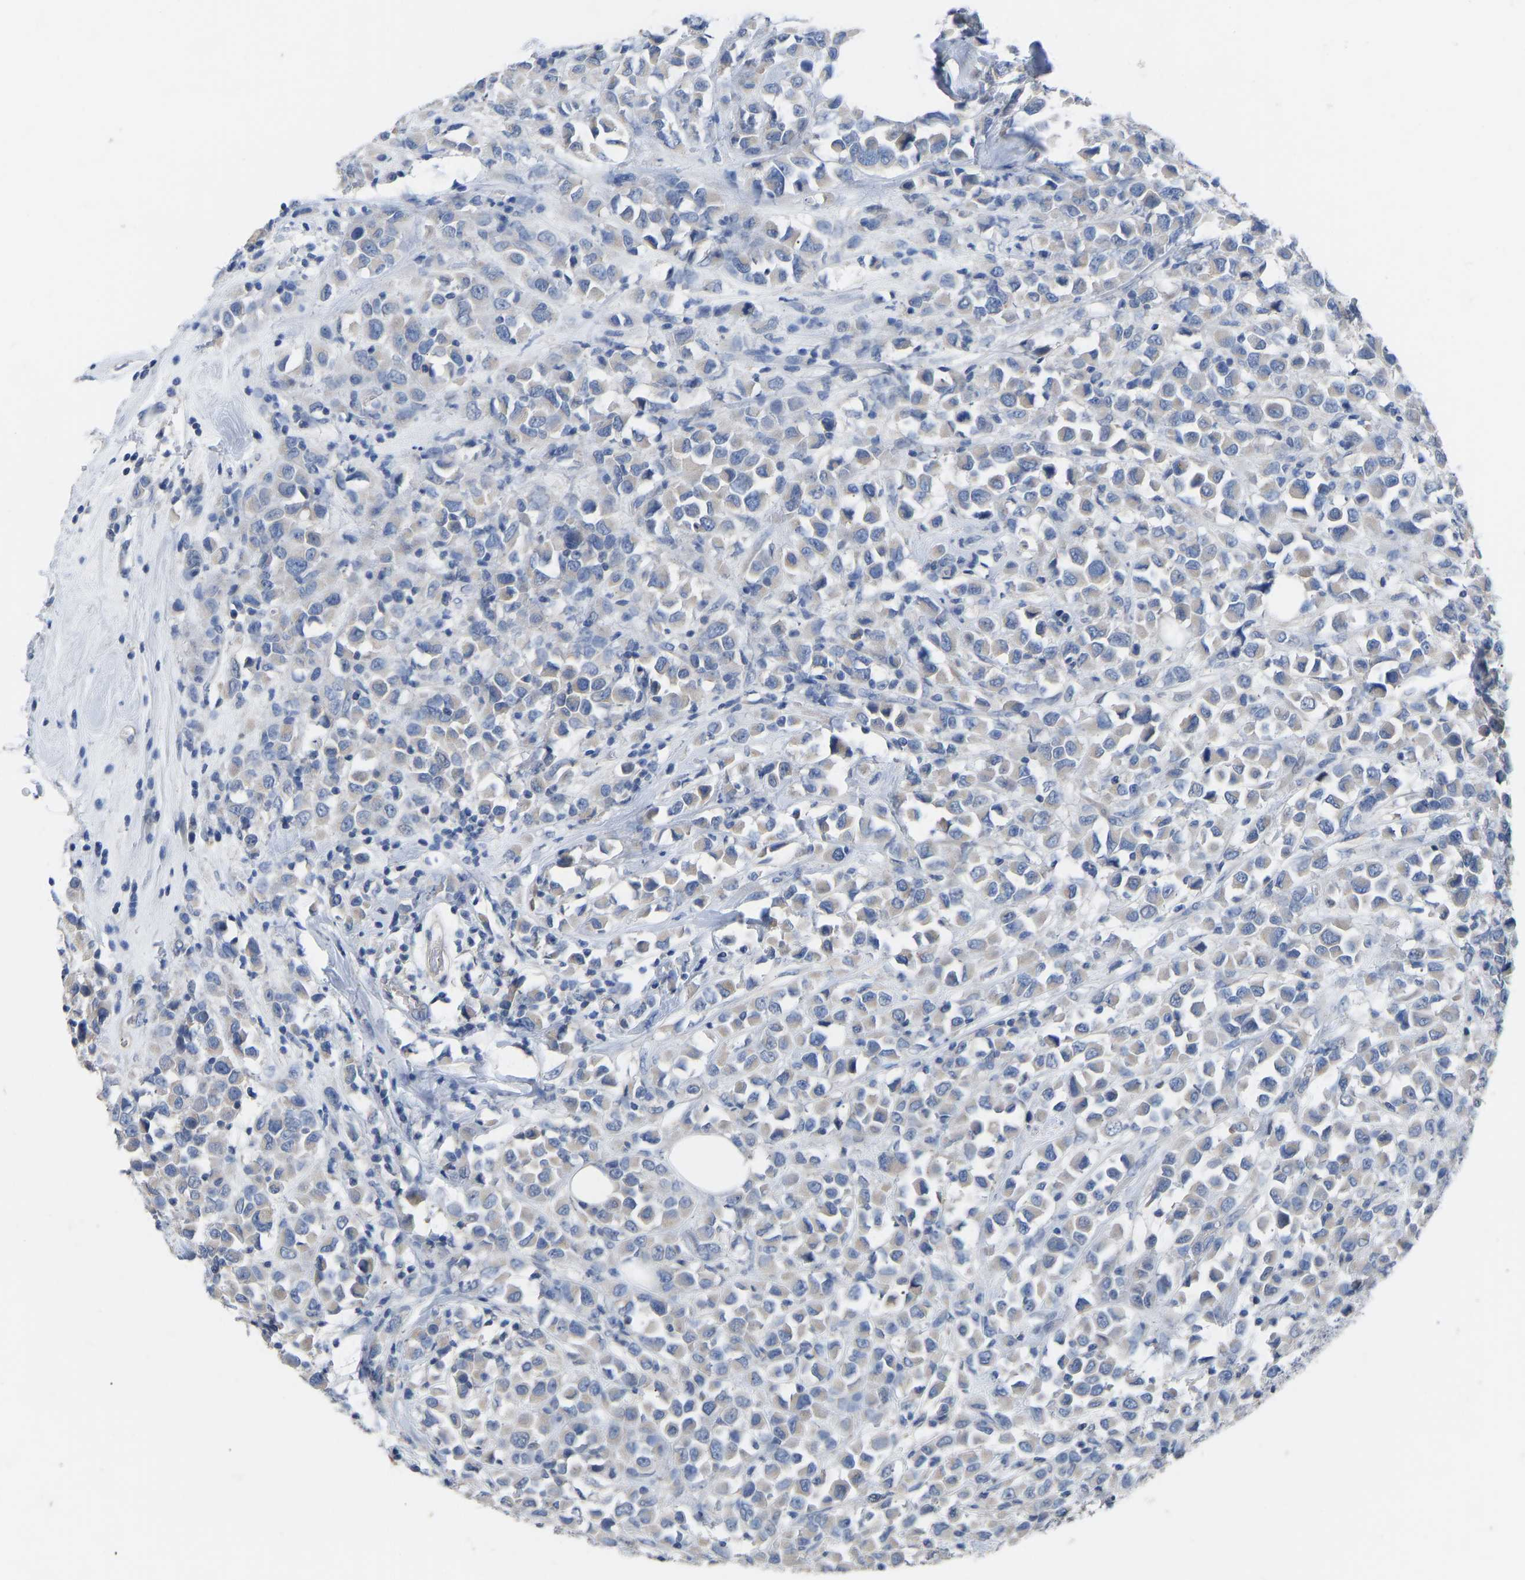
{"staining": {"intensity": "weak", "quantity": "<25%", "location": "cytoplasmic/membranous"}, "tissue": "breast cancer", "cell_type": "Tumor cells", "image_type": "cancer", "snomed": [{"axis": "morphology", "description": "Duct carcinoma"}, {"axis": "topography", "description": "Breast"}], "caption": "This is an immunohistochemistry micrograph of breast cancer. There is no positivity in tumor cells.", "gene": "OLIG2", "patient": {"sex": "female", "age": 61}}